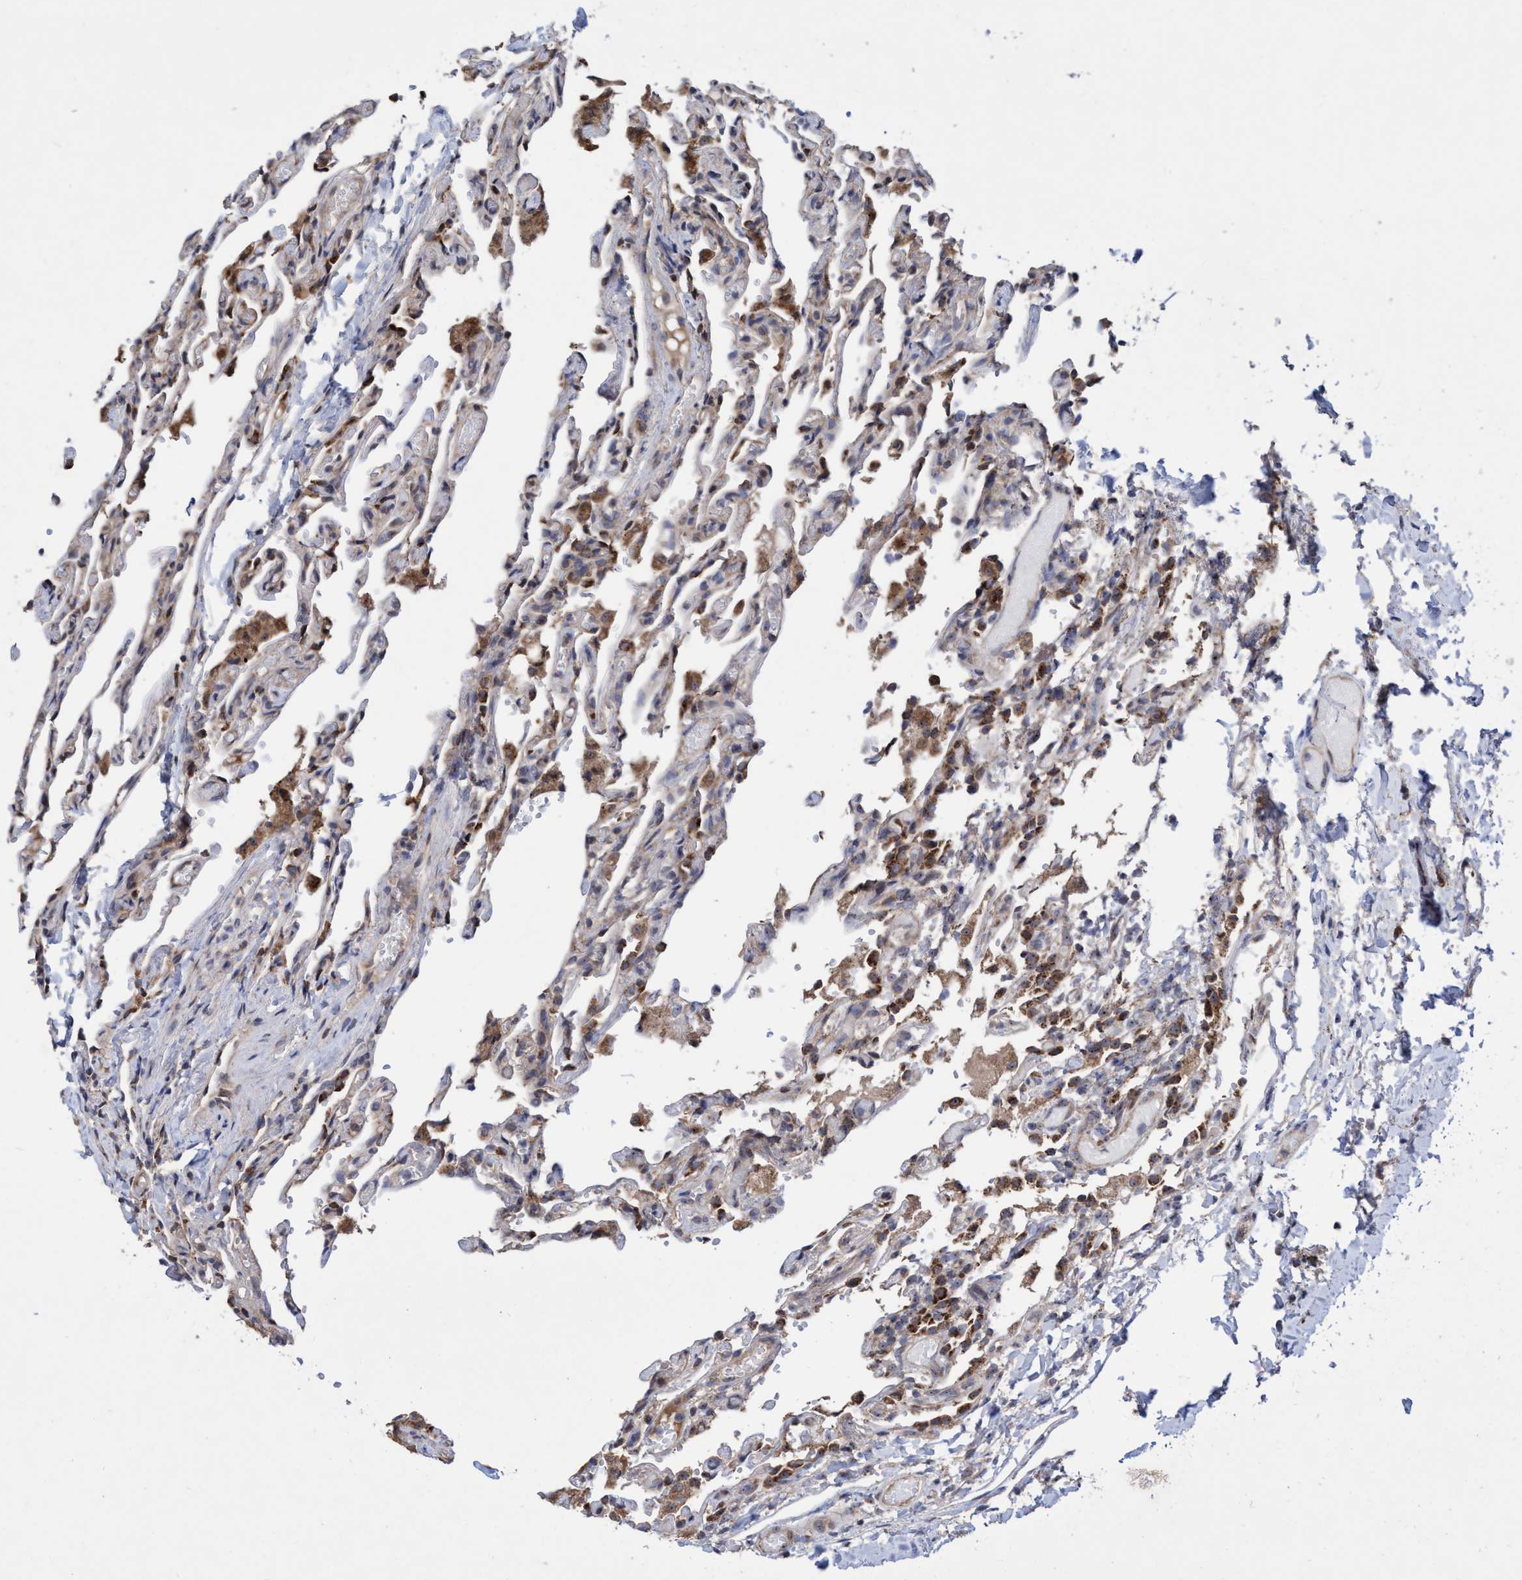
{"staining": {"intensity": "strong", "quantity": "<25%", "location": "cytoplasmic/membranous"}, "tissue": "lung", "cell_type": "Alveolar cells", "image_type": "normal", "snomed": [{"axis": "morphology", "description": "Normal tissue, NOS"}, {"axis": "topography", "description": "Lung"}], "caption": "Protein staining reveals strong cytoplasmic/membranous positivity in about <25% of alveolar cells in unremarkable lung. The protein is stained brown, and the nuclei are stained in blue (DAB (3,3'-diaminobenzidine) IHC with brightfield microscopy, high magnification).", "gene": "P2RY14", "patient": {"sex": "male", "age": 21}}